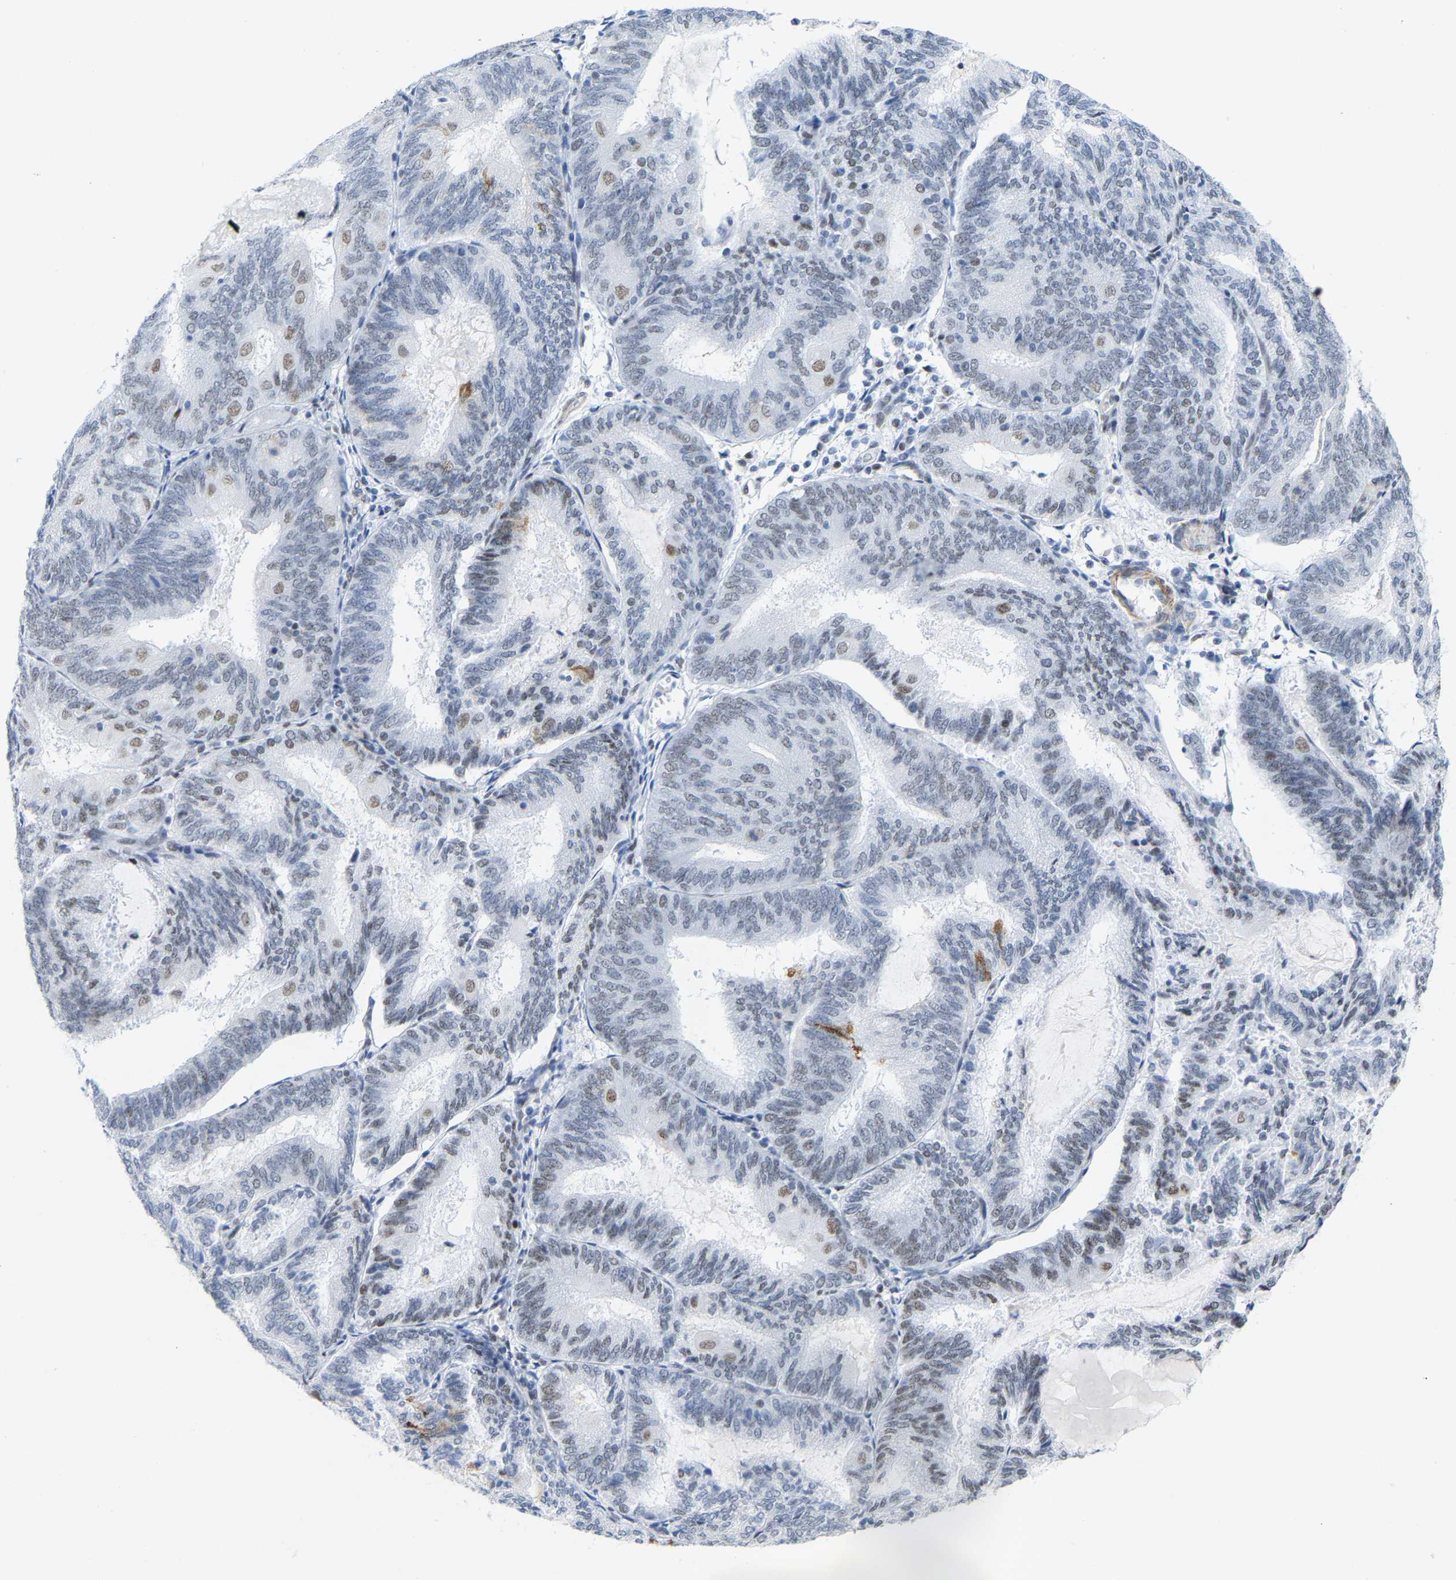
{"staining": {"intensity": "weak", "quantity": "<25%", "location": "nuclear"}, "tissue": "endometrial cancer", "cell_type": "Tumor cells", "image_type": "cancer", "snomed": [{"axis": "morphology", "description": "Adenocarcinoma, NOS"}, {"axis": "topography", "description": "Endometrium"}], "caption": "Tumor cells show no significant expression in endometrial cancer (adenocarcinoma).", "gene": "FAM180A", "patient": {"sex": "female", "age": 81}}